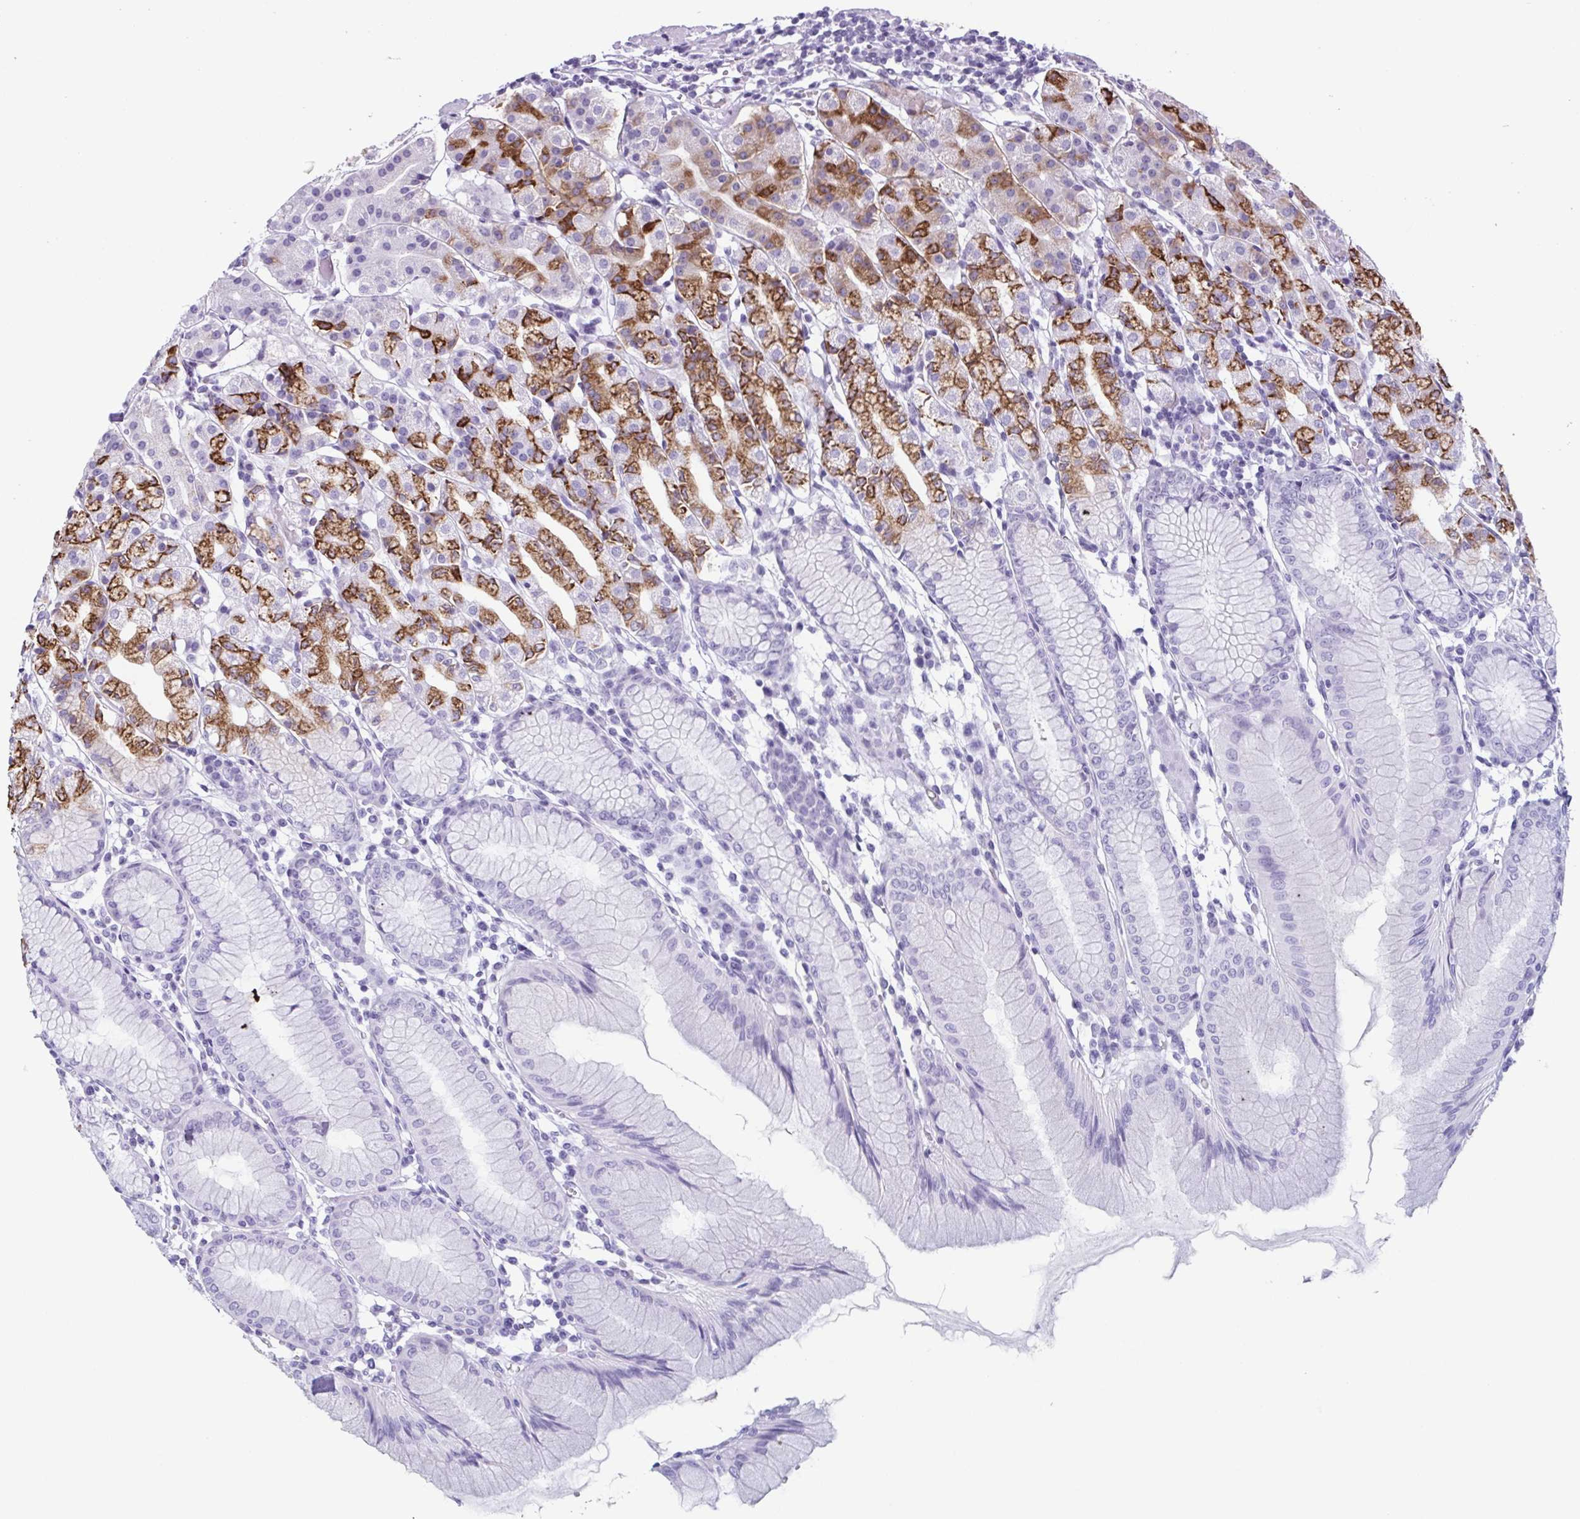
{"staining": {"intensity": "moderate", "quantity": "25%-75%", "location": "cytoplasmic/membranous"}, "tissue": "stomach", "cell_type": "Glandular cells", "image_type": "normal", "snomed": [{"axis": "morphology", "description": "Normal tissue, NOS"}, {"axis": "topography", "description": "Stomach"}], "caption": "DAB (3,3'-diaminobenzidine) immunohistochemical staining of benign stomach shows moderate cytoplasmic/membranous protein expression in approximately 25%-75% of glandular cells. The protein is shown in brown color, while the nuclei are stained blue.", "gene": "ENKUR", "patient": {"sex": "female", "age": 57}}